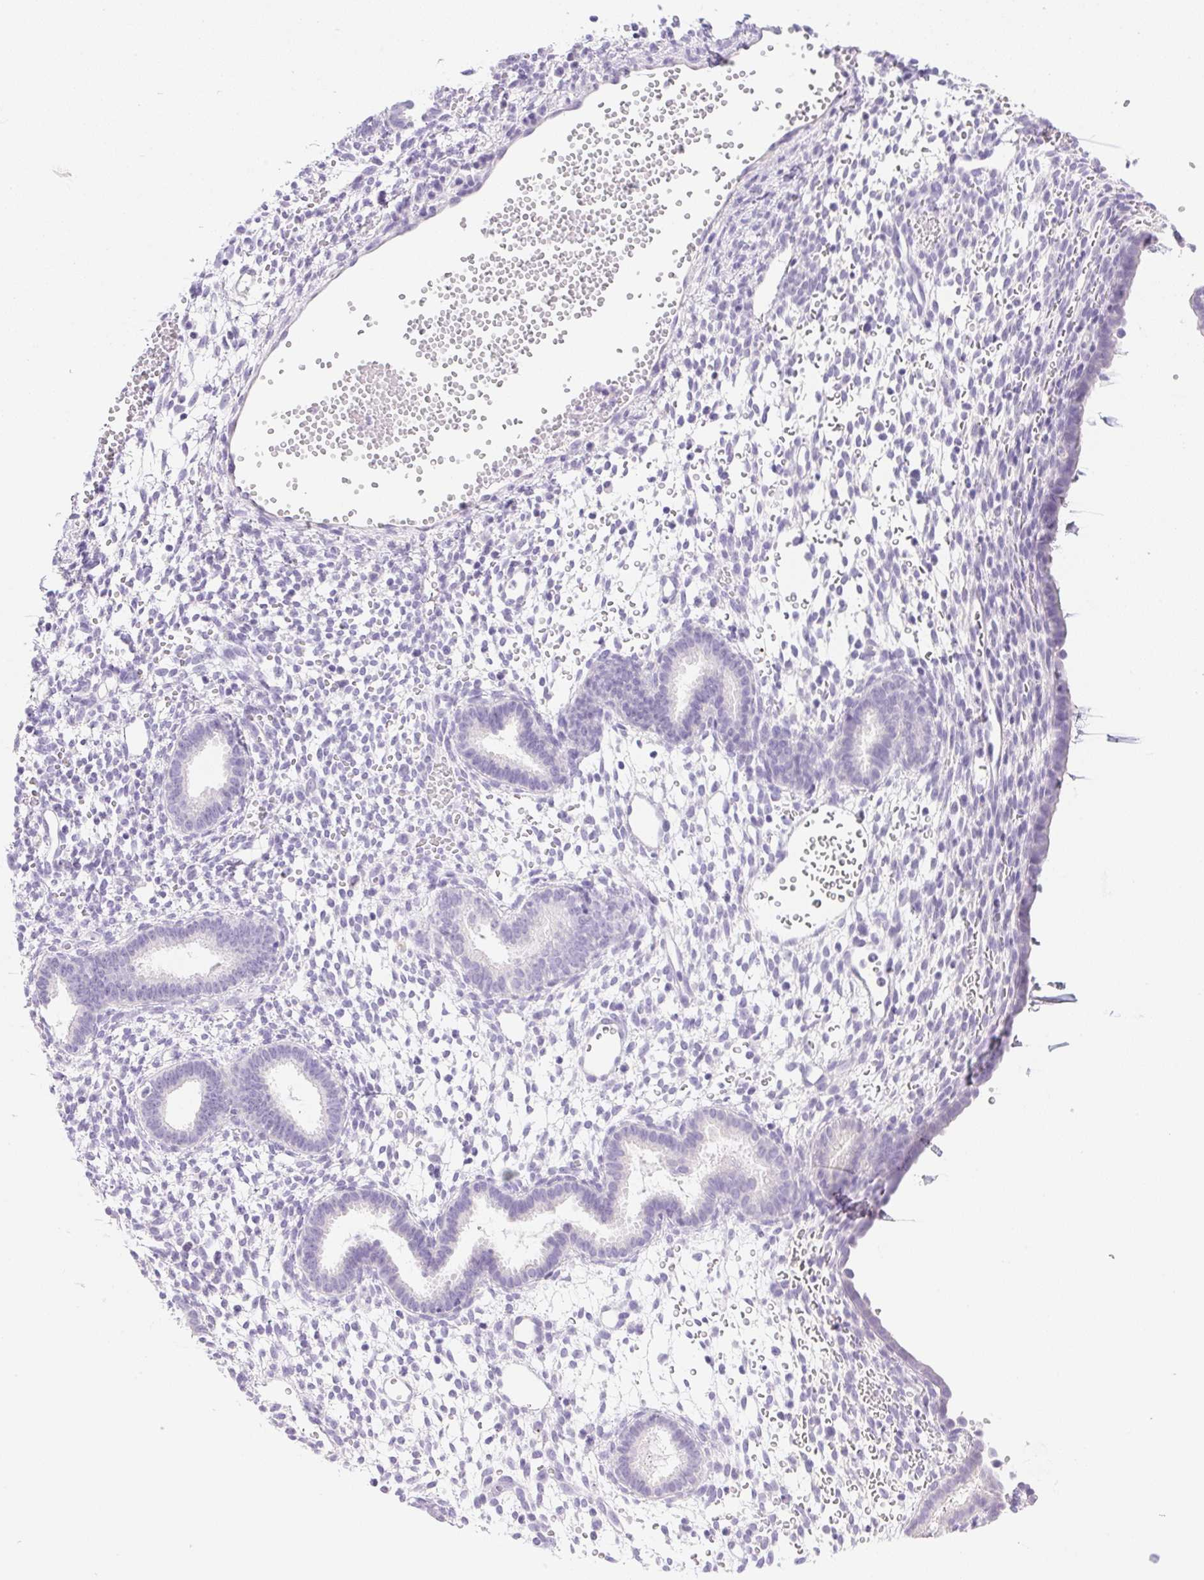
{"staining": {"intensity": "negative", "quantity": "none", "location": "none"}, "tissue": "endometrium", "cell_type": "Cells in endometrial stroma", "image_type": "normal", "snomed": [{"axis": "morphology", "description": "Normal tissue, NOS"}, {"axis": "topography", "description": "Endometrium"}], "caption": "DAB (3,3'-diaminobenzidine) immunohistochemical staining of benign endometrium exhibits no significant positivity in cells in endometrial stroma. The staining was performed using DAB to visualize the protein expression in brown, while the nuclei were stained in blue with hematoxylin (Magnification: 20x).", "gene": "DHCR24", "patient": {"sex": "female", "age": 36}}